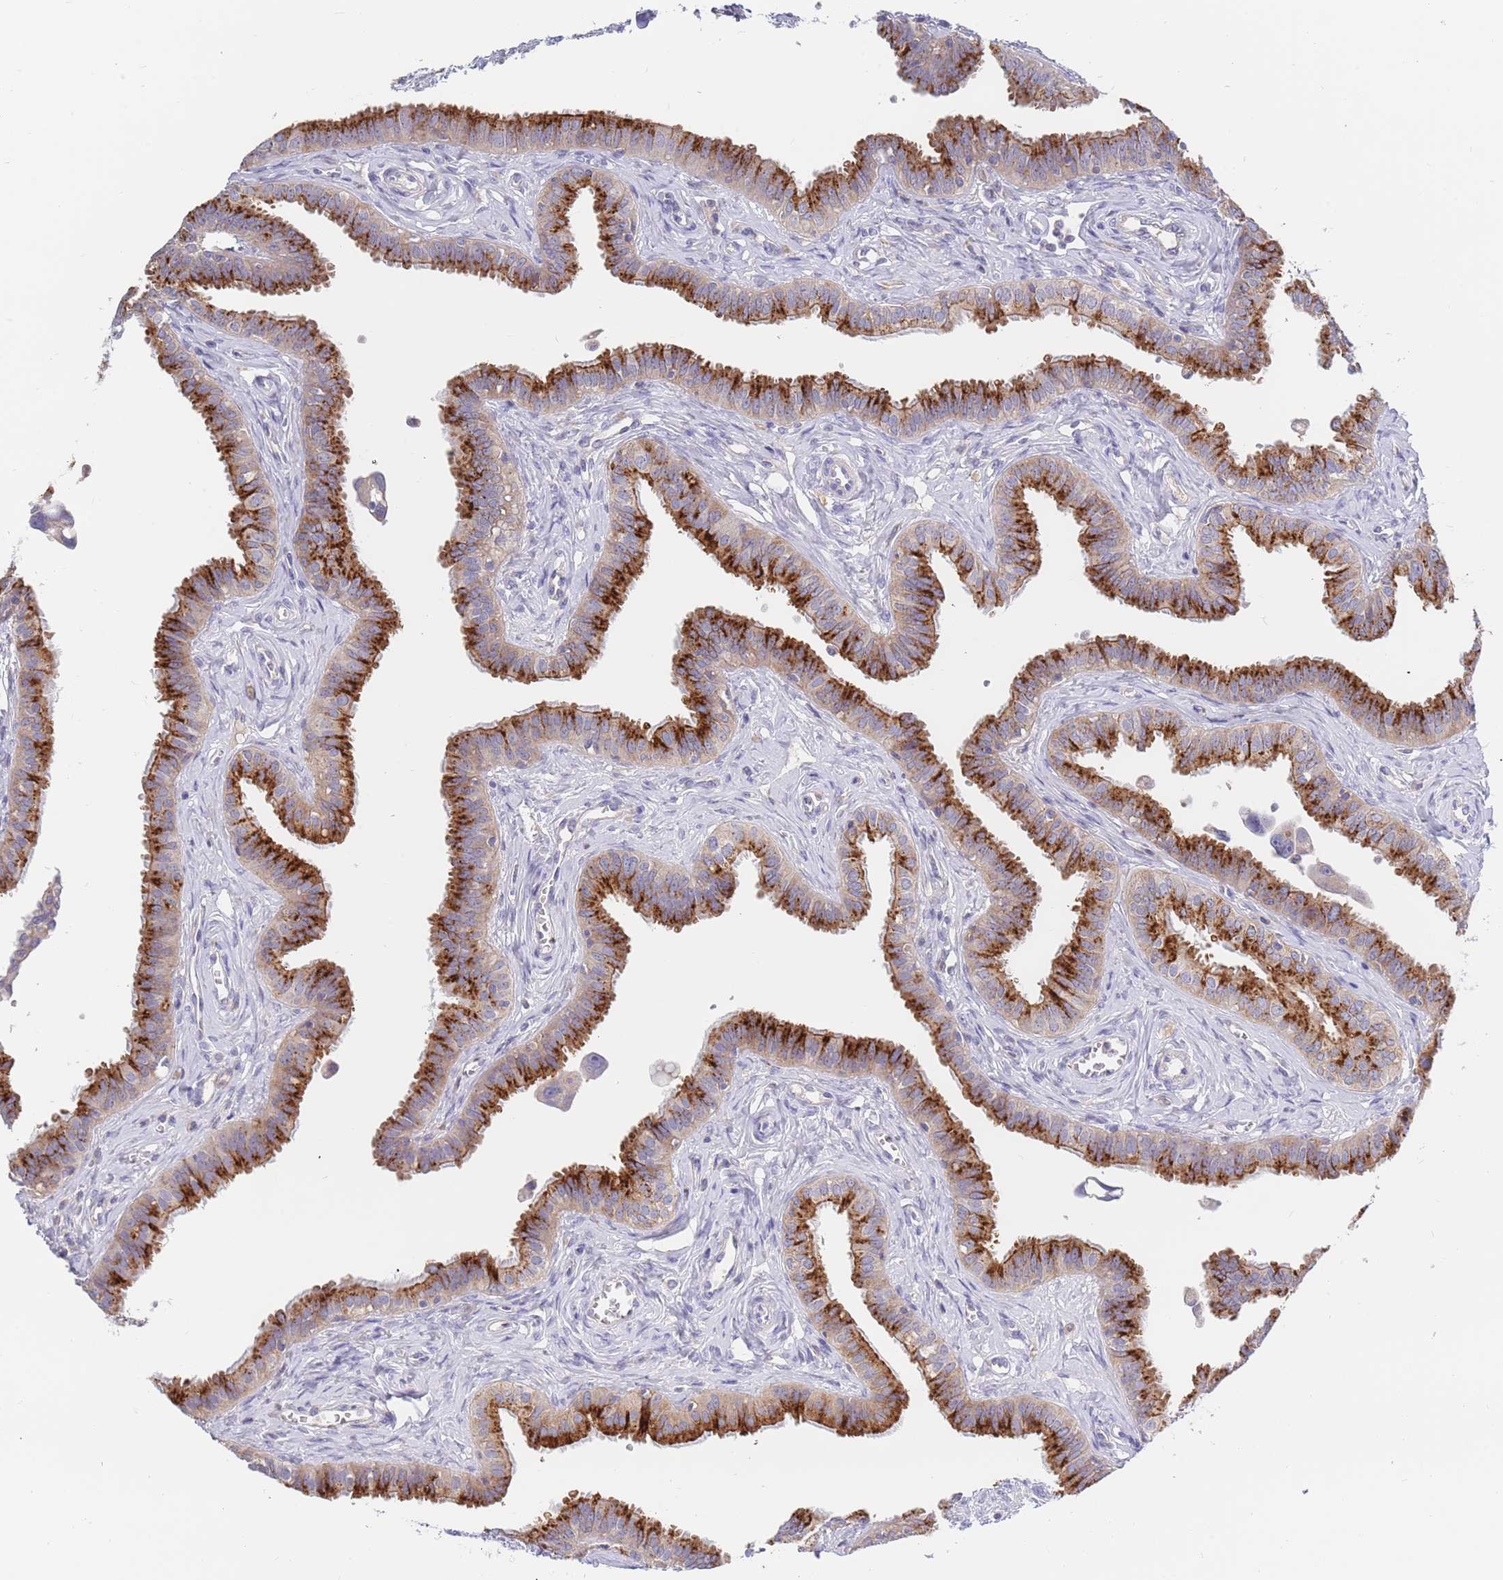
{"staining": {"intensity": "strong", "quantity": ">75%", "location": "cytoplasmic/membranous"}, "tissue": "fallopian tube", "cell_type": "Glandular cells", "image_type": "normal", "snomed": [{"axis": "morphology", "description": "Normal tissue, NOS"}, {"axis": "morphology", "description": "Carcinoma, NOS"}, {"axis": "topography", "description": "Fallopian tube"}, {"axis": "topography", "description": "Ovary"}], "caption": "A high-resolution image shows IHC staining of benign fallopian tube, which displays strong cytoplasmic/membranous positivity in approximately >75% of glandular cells.", "gene": "BORCS5", "patient": {"sex": "female", "age": 59}}